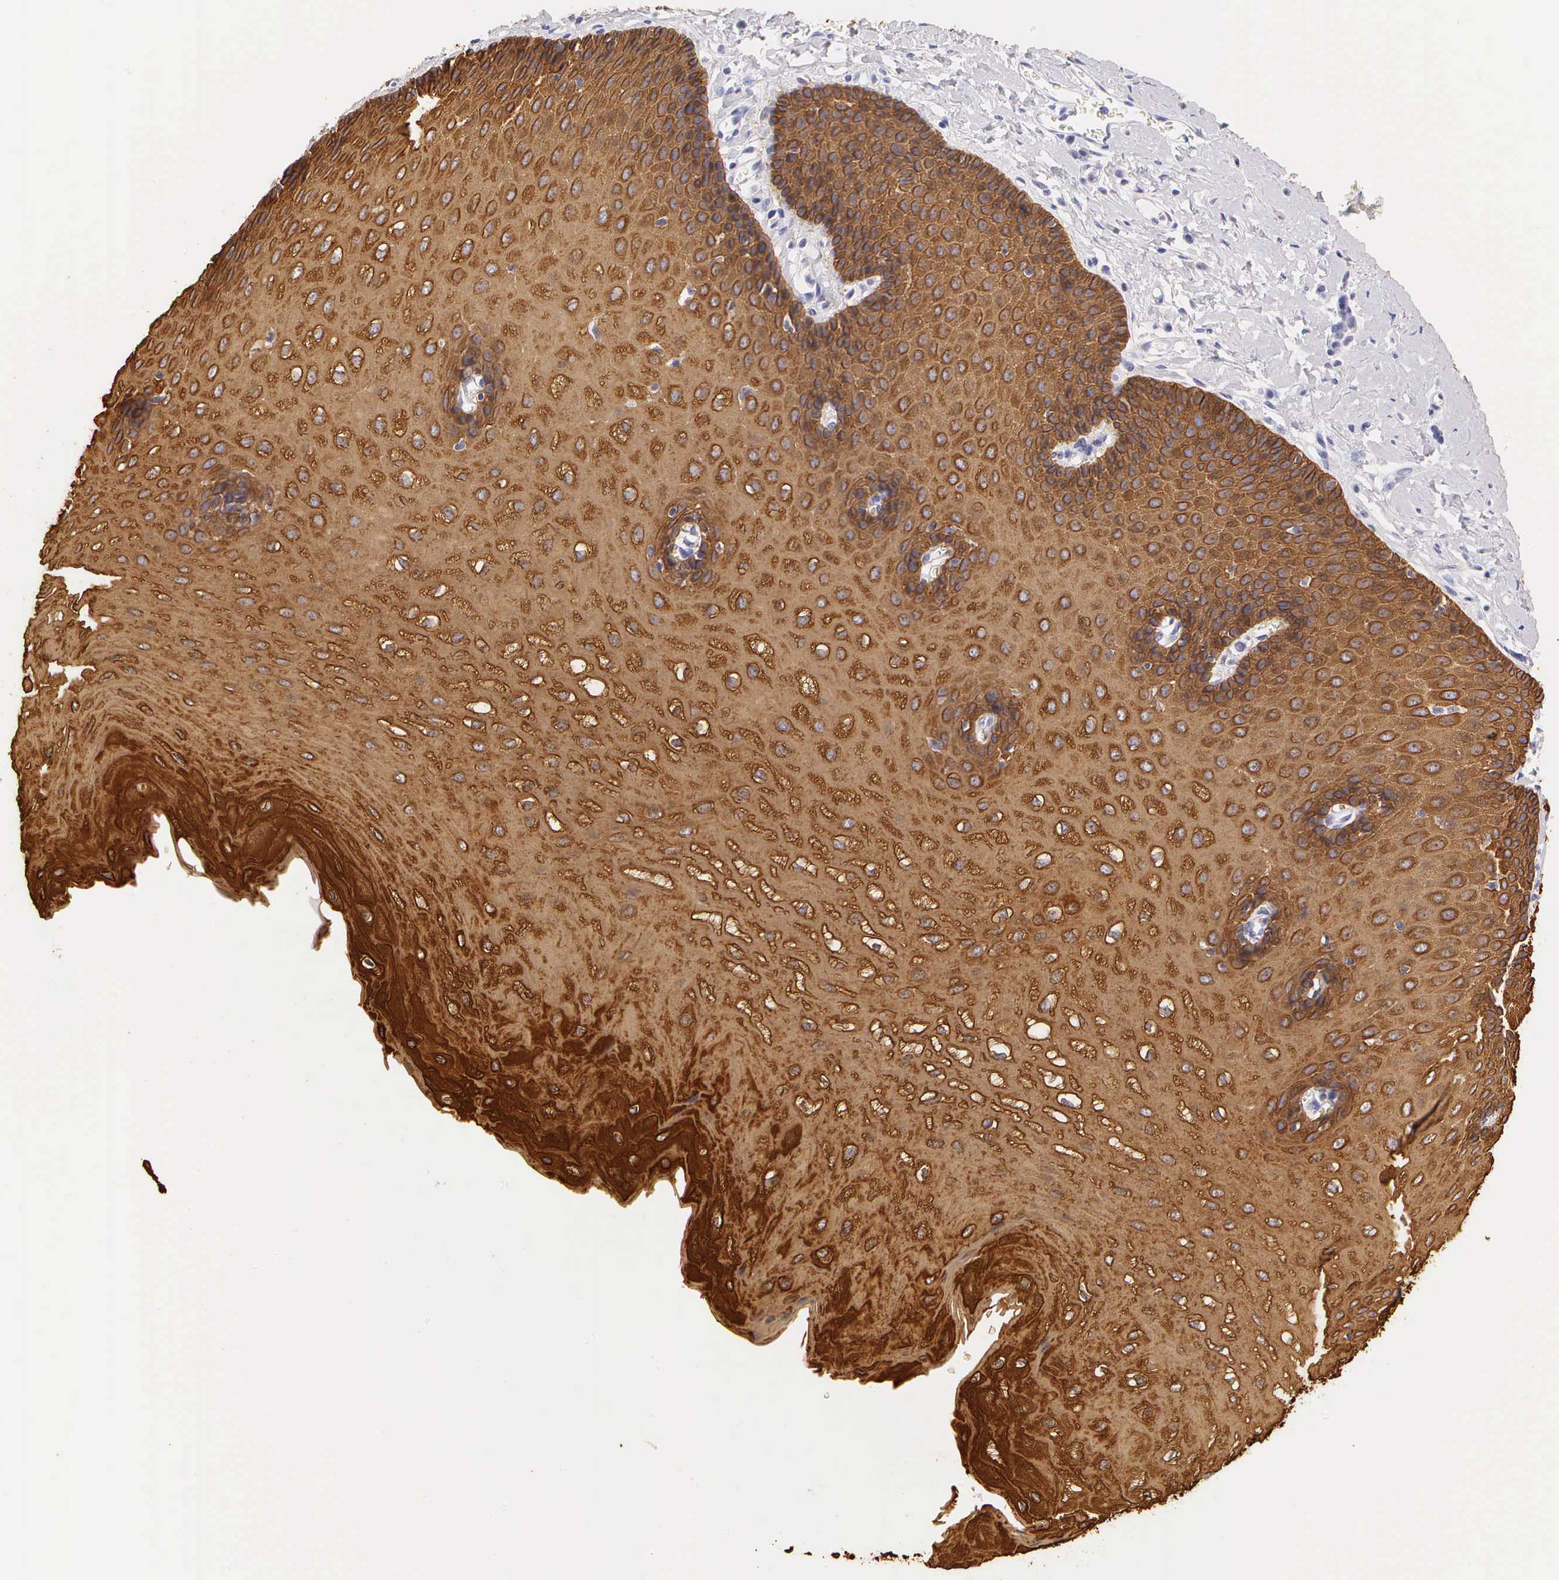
{"staining": {"intensity": "strong", "quantity": ">75%", "location": "cytoplasmic/membranous"}, "tissue": "esophagus", "cell_type": "Squamous epithelial cells", "image_type": "normal", "snomed": [{"axis": "morphology", "description": "Normal tissue, NOS"}, {"axis": "topography", "description": "Esophagus"}], "caption": "About >75% of squamous epithelial cells in normal human esophagus exhibit strong cytoplasmic/membranous protein expression as visualized by brown immunohistochemical staining.", "gene": "KRT17", "patient": {"sex": "male", "age": 70}}